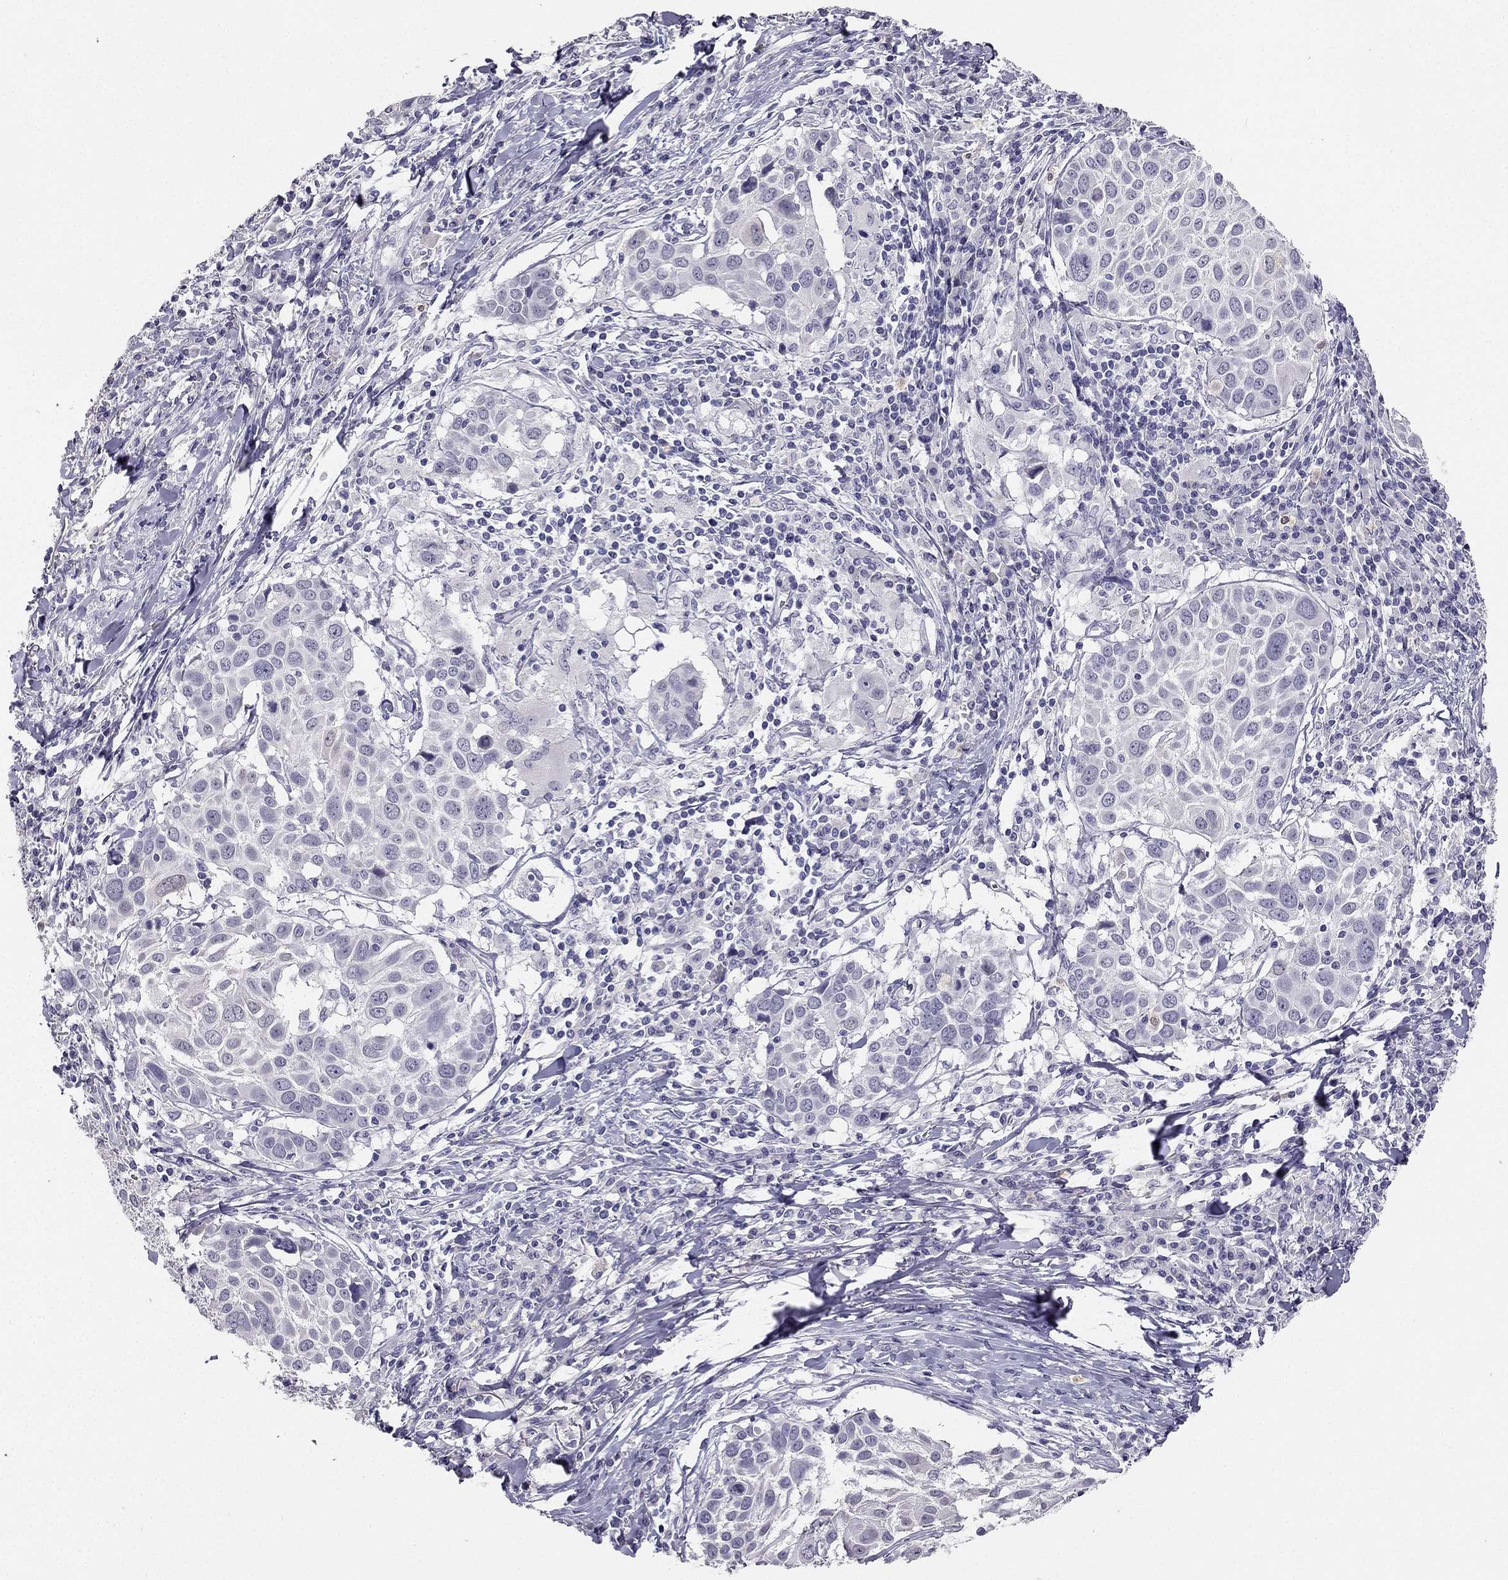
{"staining": {"intensity": "negative", "quantity": "none", "location": "none"}, "tissue": "lung cancer", "cell_type": "Tumor cells", "image_type": "cancer", "snomed": [{"axis": "morphology", "description": "Squamous cell carcinoma, NOS"}, {"axis": "topography", "description": "Lung"}], "caption": "Image shows no significant protein positivity in tumor cells of lung squamous cell carcinoma.", "gene": "CALB2", "patient": {"sex": "male", "age": 57}}